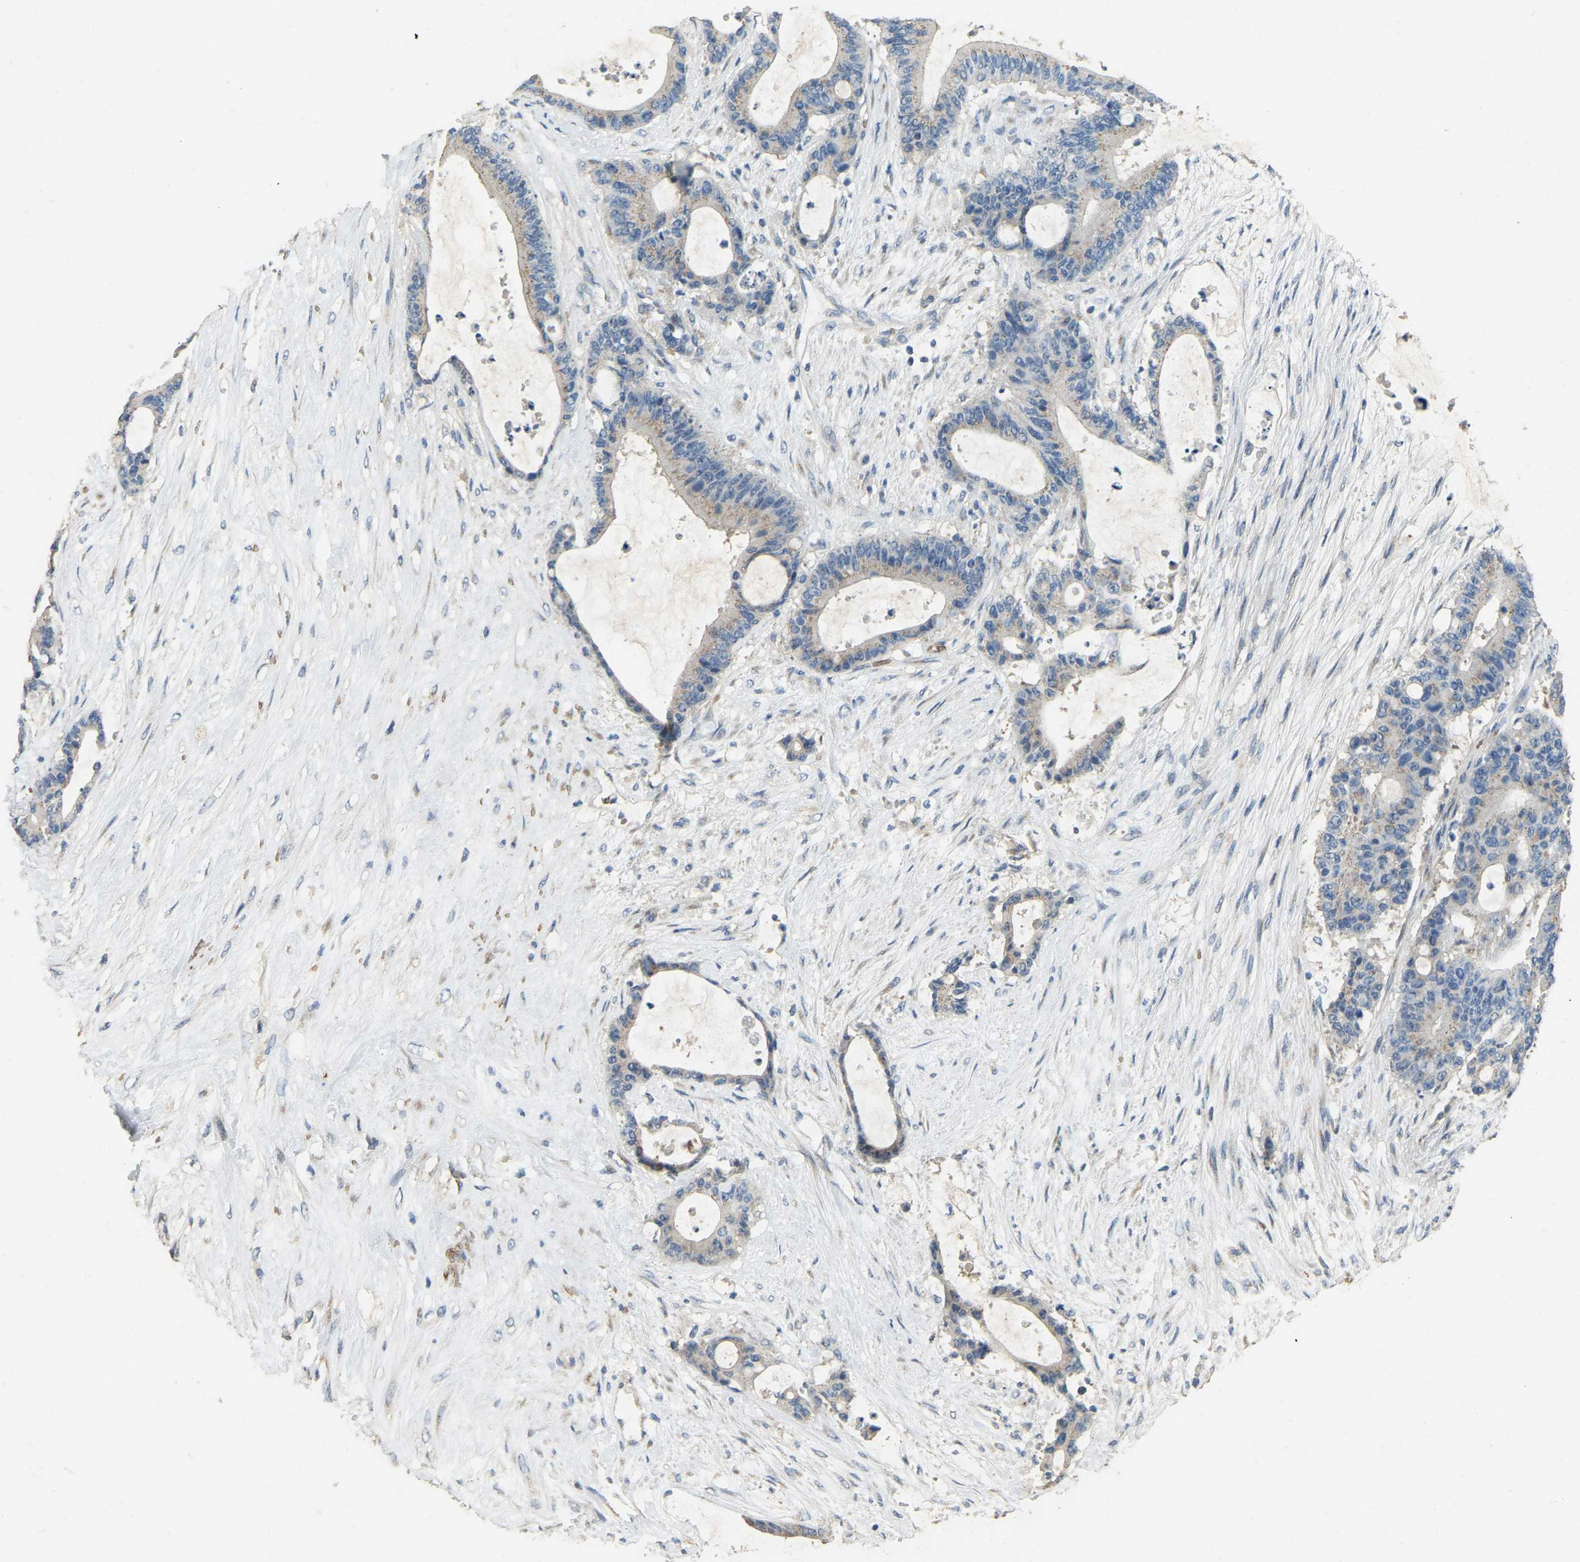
{"staining": {"intensity": "weak", "quantity": ">75%", "location": "cytoplasmic/membranous"}, "tissue": "liver cancer", "cell_type": "Tumor cells", "image_type": "cancer", "snomed": [{"axis": "morphology", "description": "Cholangiocarcinoma"}, {"axis": "topography", "description": "Liver"}], "caption": "Protein expression analysis of human cholangiocarcinoma (liver) reveals weak cytoplasmic/membranous expression in approximately >75% of tumor cells.", "gene": "CFAP298", "patient": {"sex": "female", "age": 73}}